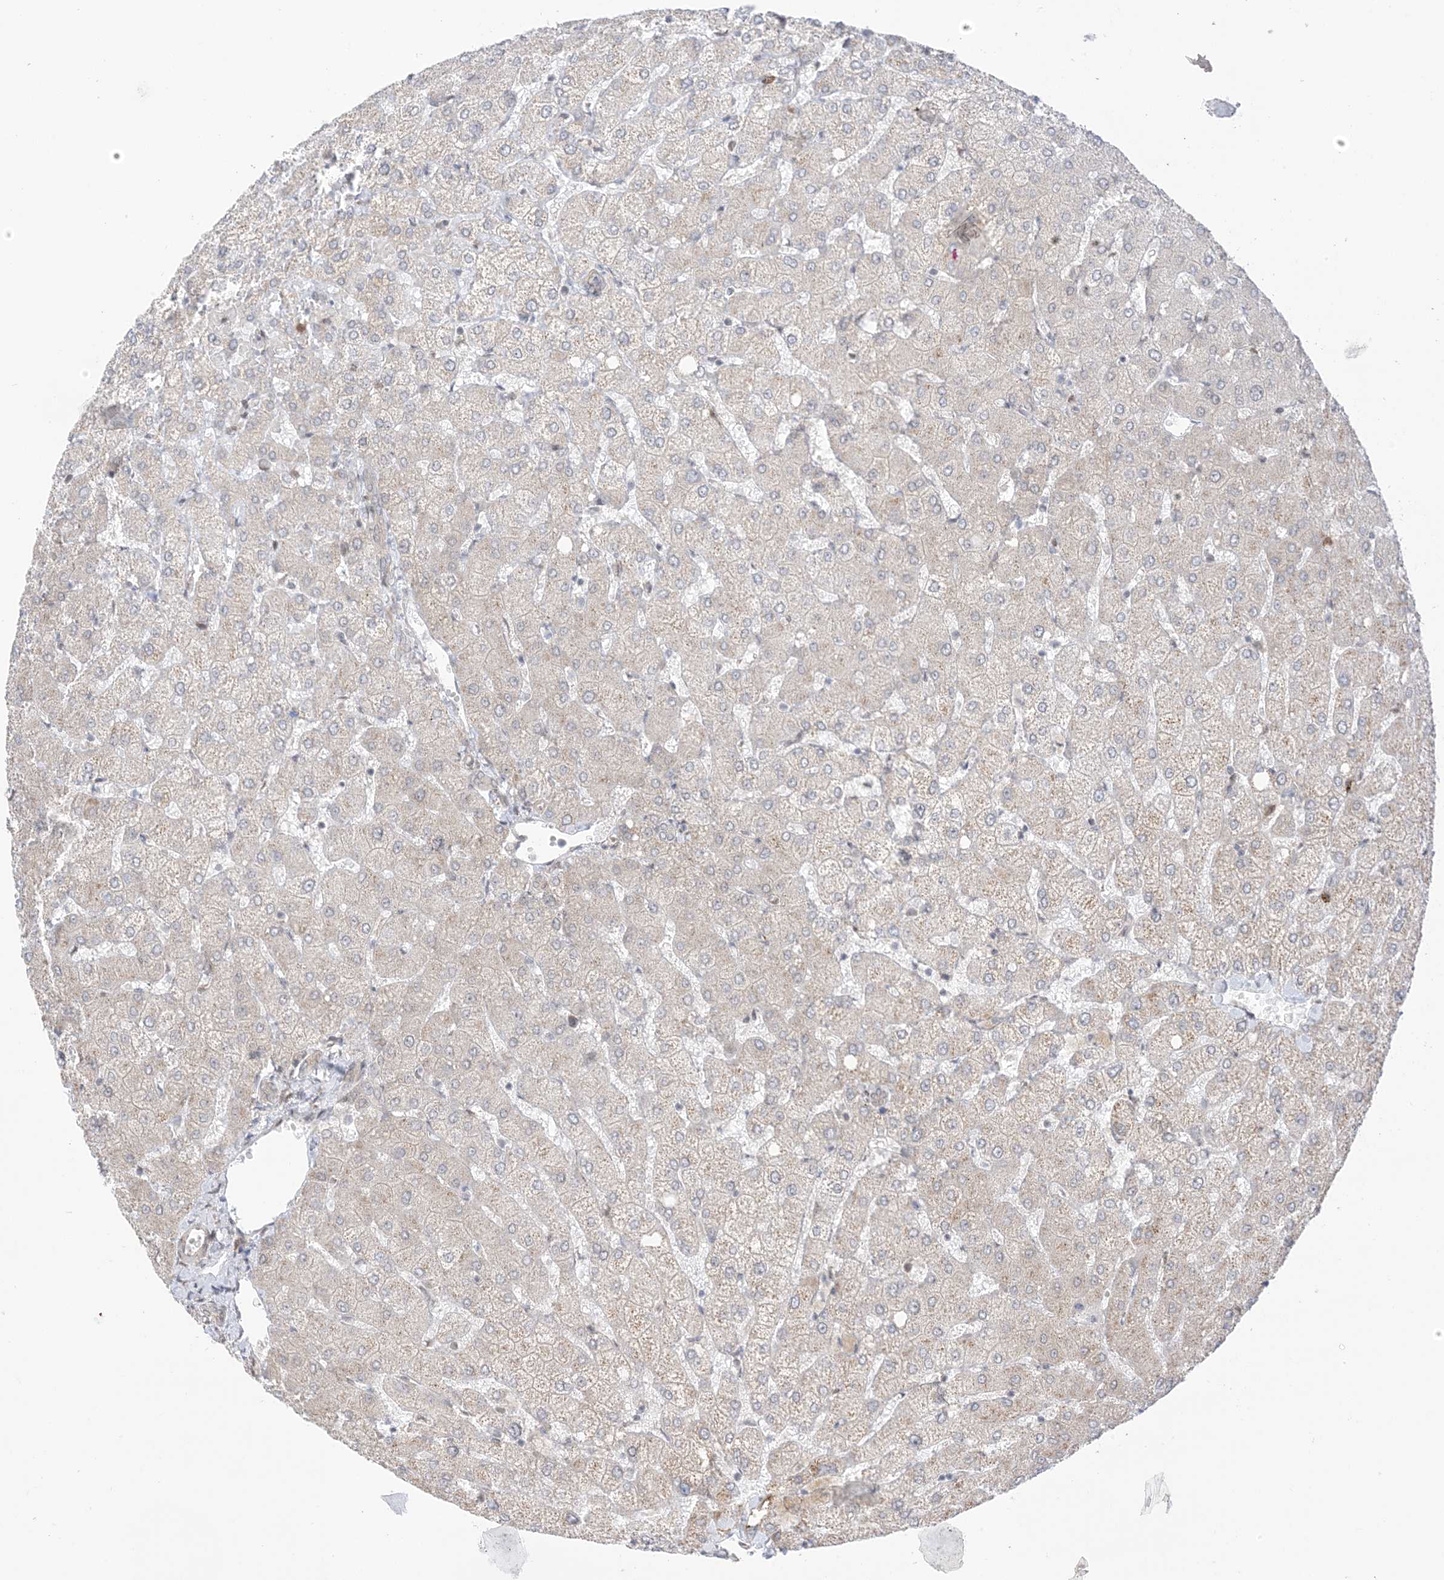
{"staining": {"intensity": "weak", "quantity": "25%-75%", "location": "cytoplasmic/membranous"}, "tissue": "liver", "cell_type": "Cholangiocytes", "image_type": "normal", "snomed": [{"axis": "morphology", "description": "Normal tissue, NOS"}, {"axis": "topography", "description": "Liver"}], "caption": "Weak cytoplasmic/membranous positivity for a protein is identified in about 25%-75% of cholangiocytes of normal liver using immunohistochemistry (IHC).", "gene": "UBE2E2", "patient": {"sex": "female", "age": 54}}